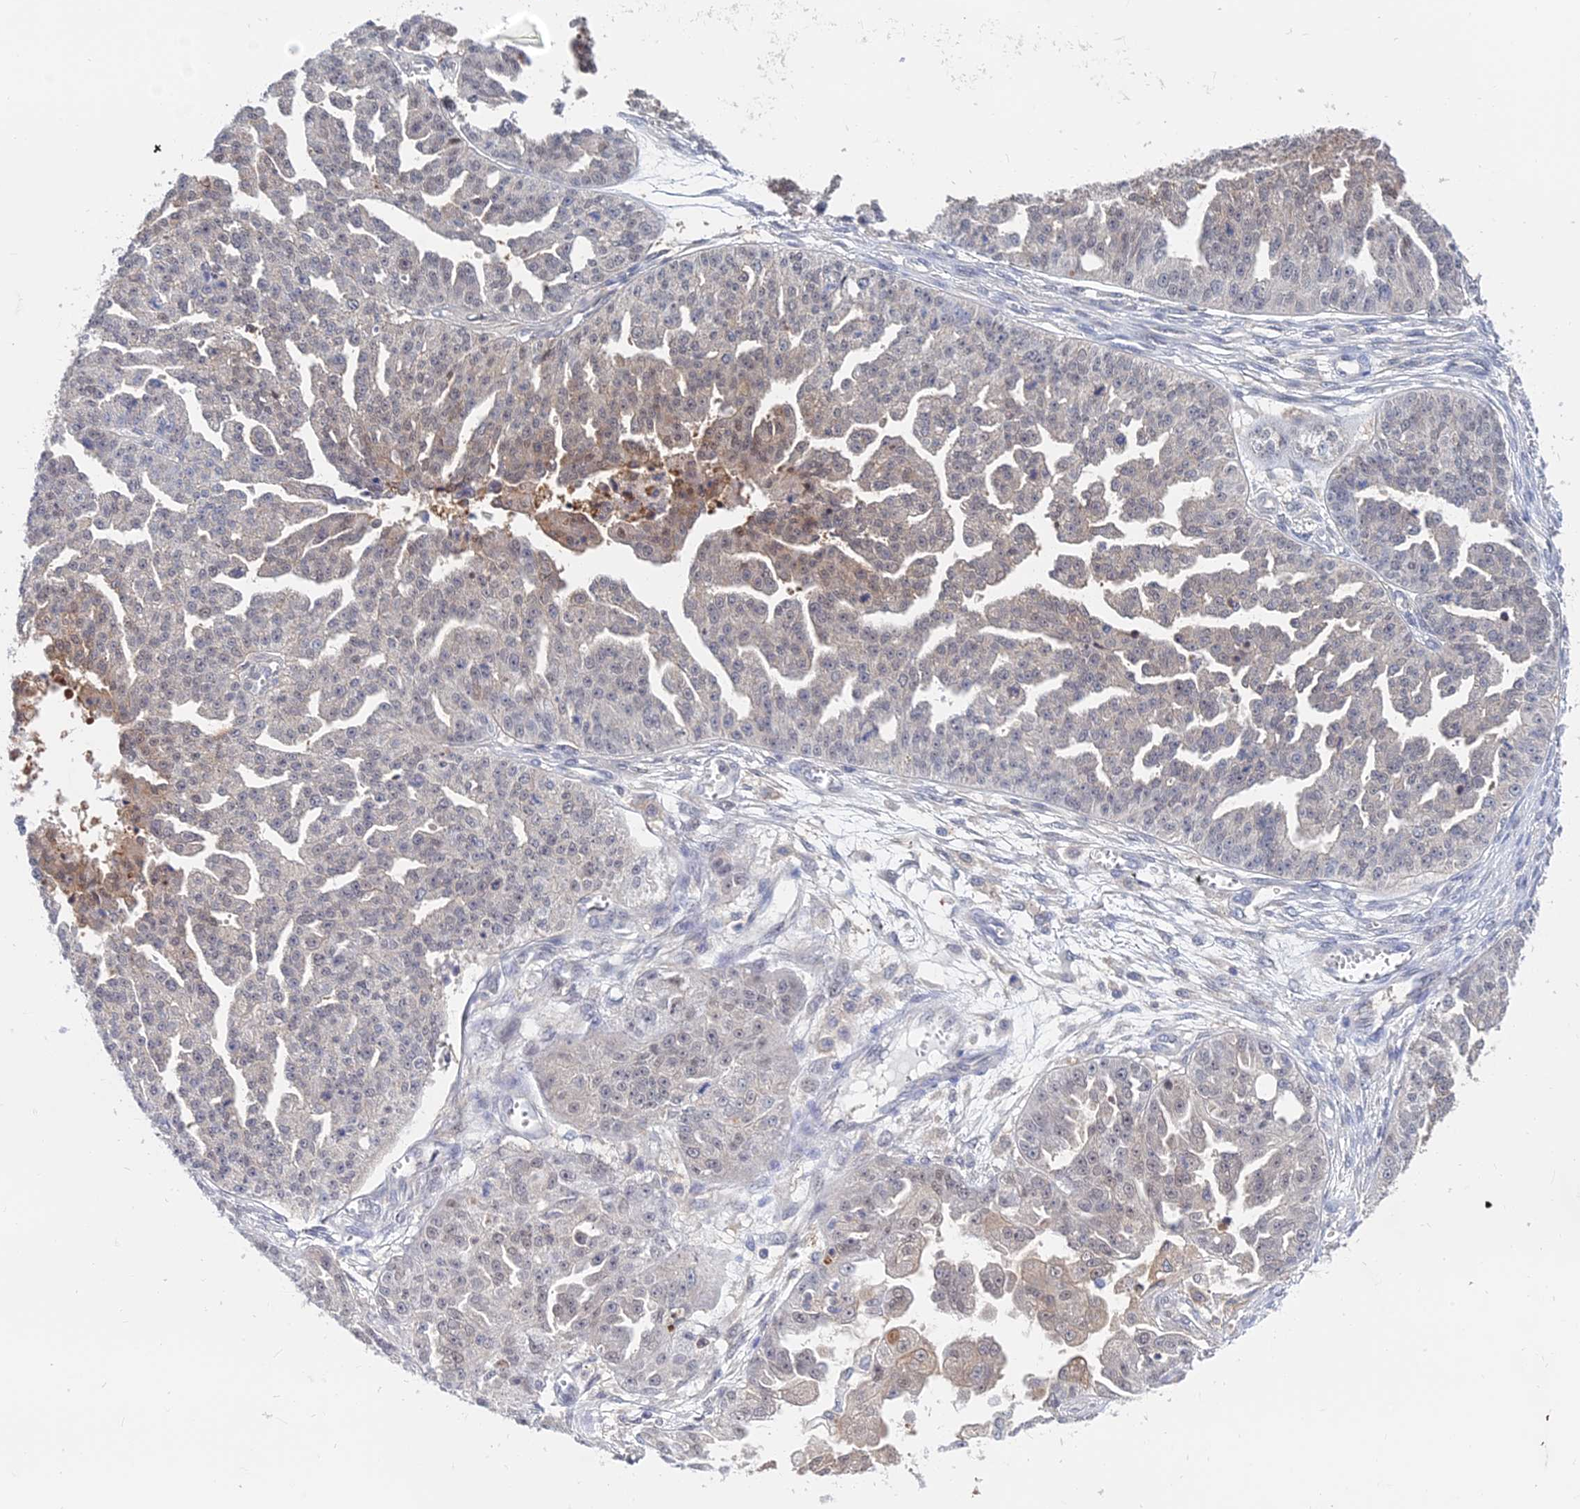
{"staining": {"intensity": "weak", "quantity": "<25%", "location": "cytoplasmic/membranous,nuclear"}, "tissue": "ovarian cancer", "cell_type": "Tumor cells", "image_type": "cancer", "snomed": [{"axis": "morphology", "description": "Cystadenocarcinoma, serous, NOS"}, {"axis": "topography", "description": "Ovary"}], "caption": "The histopathology image demonstrates no significant positivity in tumor cells of ovarian serous cystadenocarcinoma.", "gene": "B3GALT4", "patient": {"sex": "female", "age": 58}}